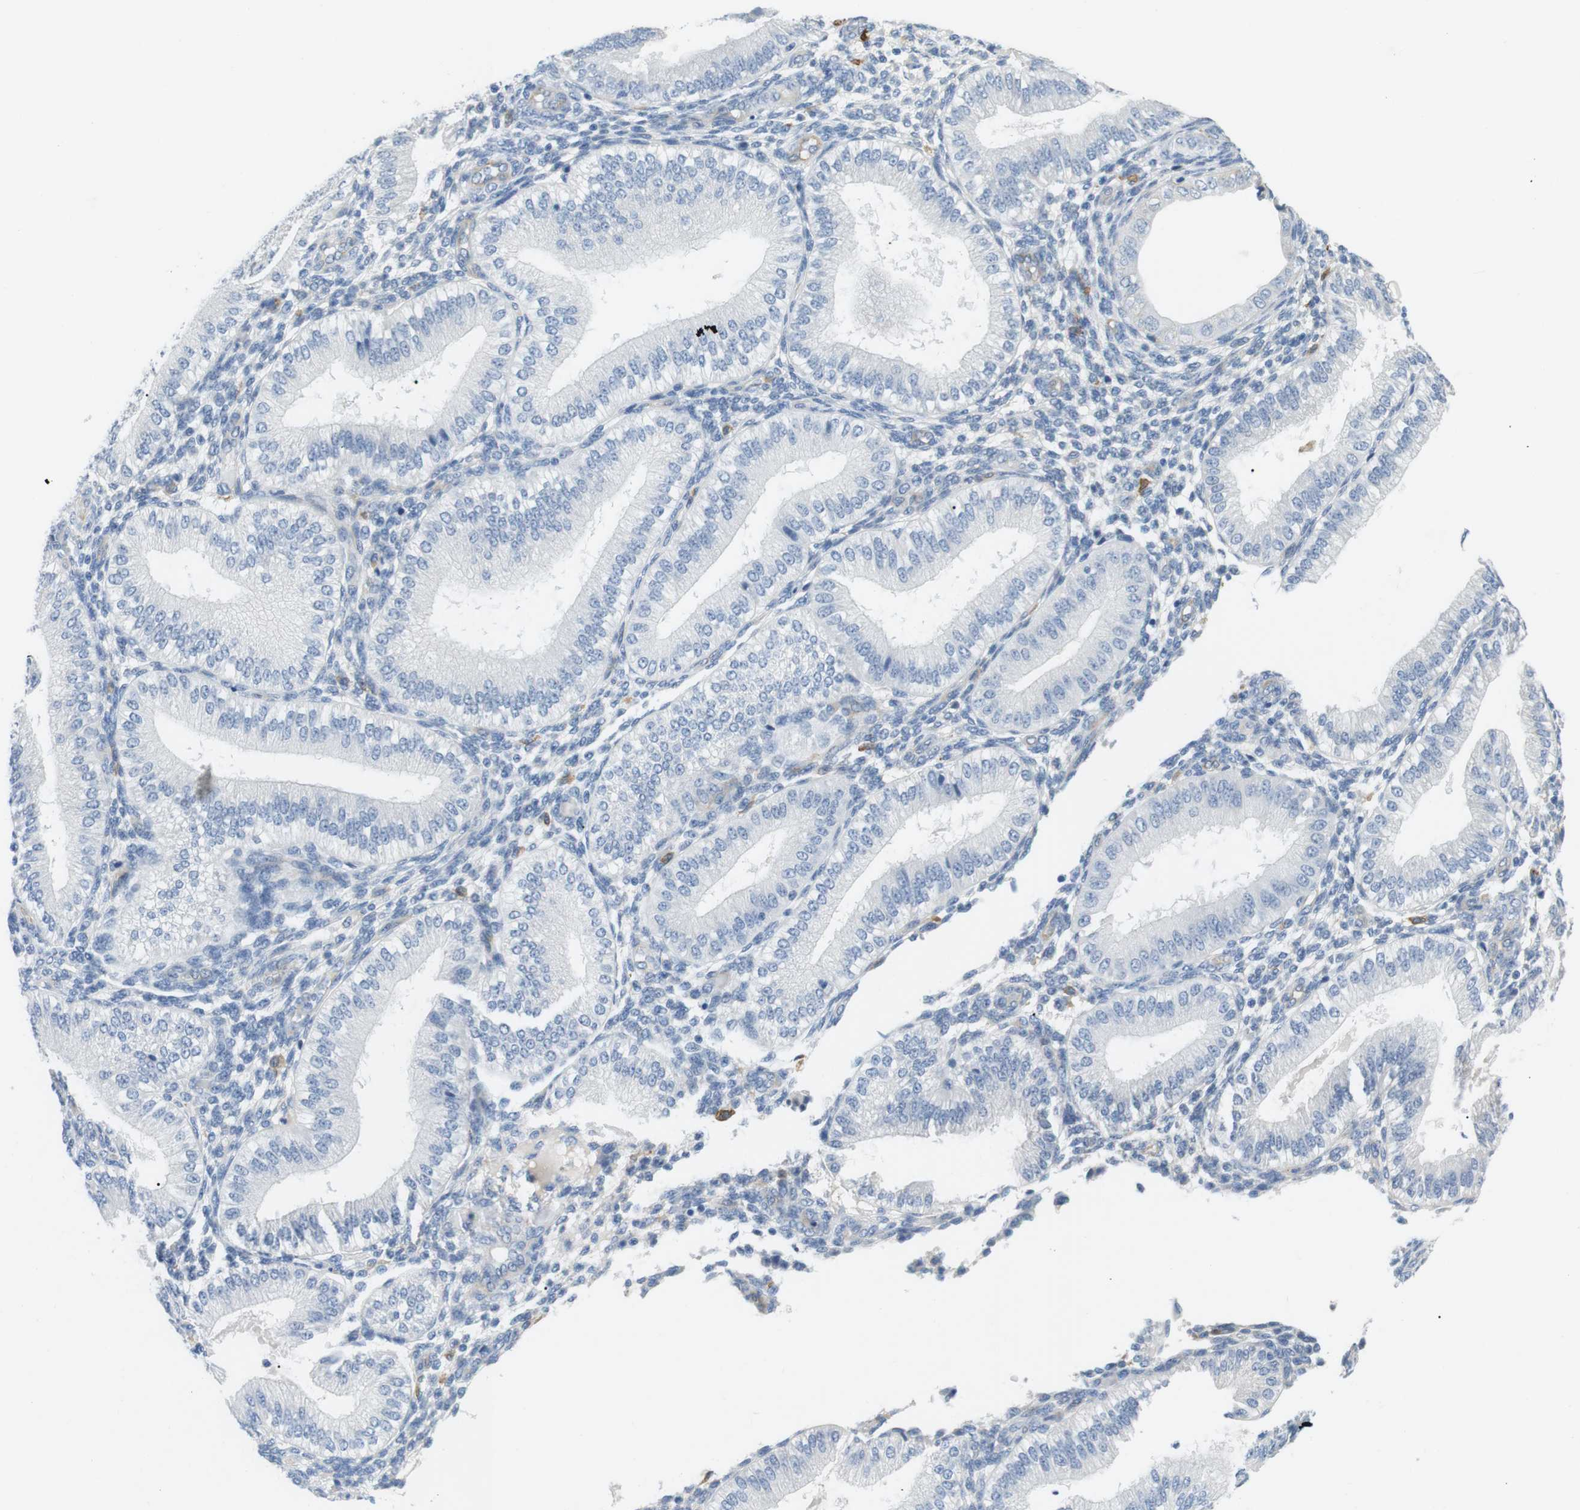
{"staining": {"intensity": "negative", "quantity": "none", "location": "none"}, "tissue": "endometrium", "cell_type": "Cells in endometrial stroma", "image_type": "normal", "snomed": [{"axis": "morphology", "description": "Normal tissue, NOS"}, {"axis": "topography", "description": "Endometrium"}], "caption": "This is a photomicrograph of immunohistochemistry staining of benign endometrium, which shows no expression in cells in endometrial stroma.", "gene": "FCGRT", "patient": {"sex": "female", "age": 39}}